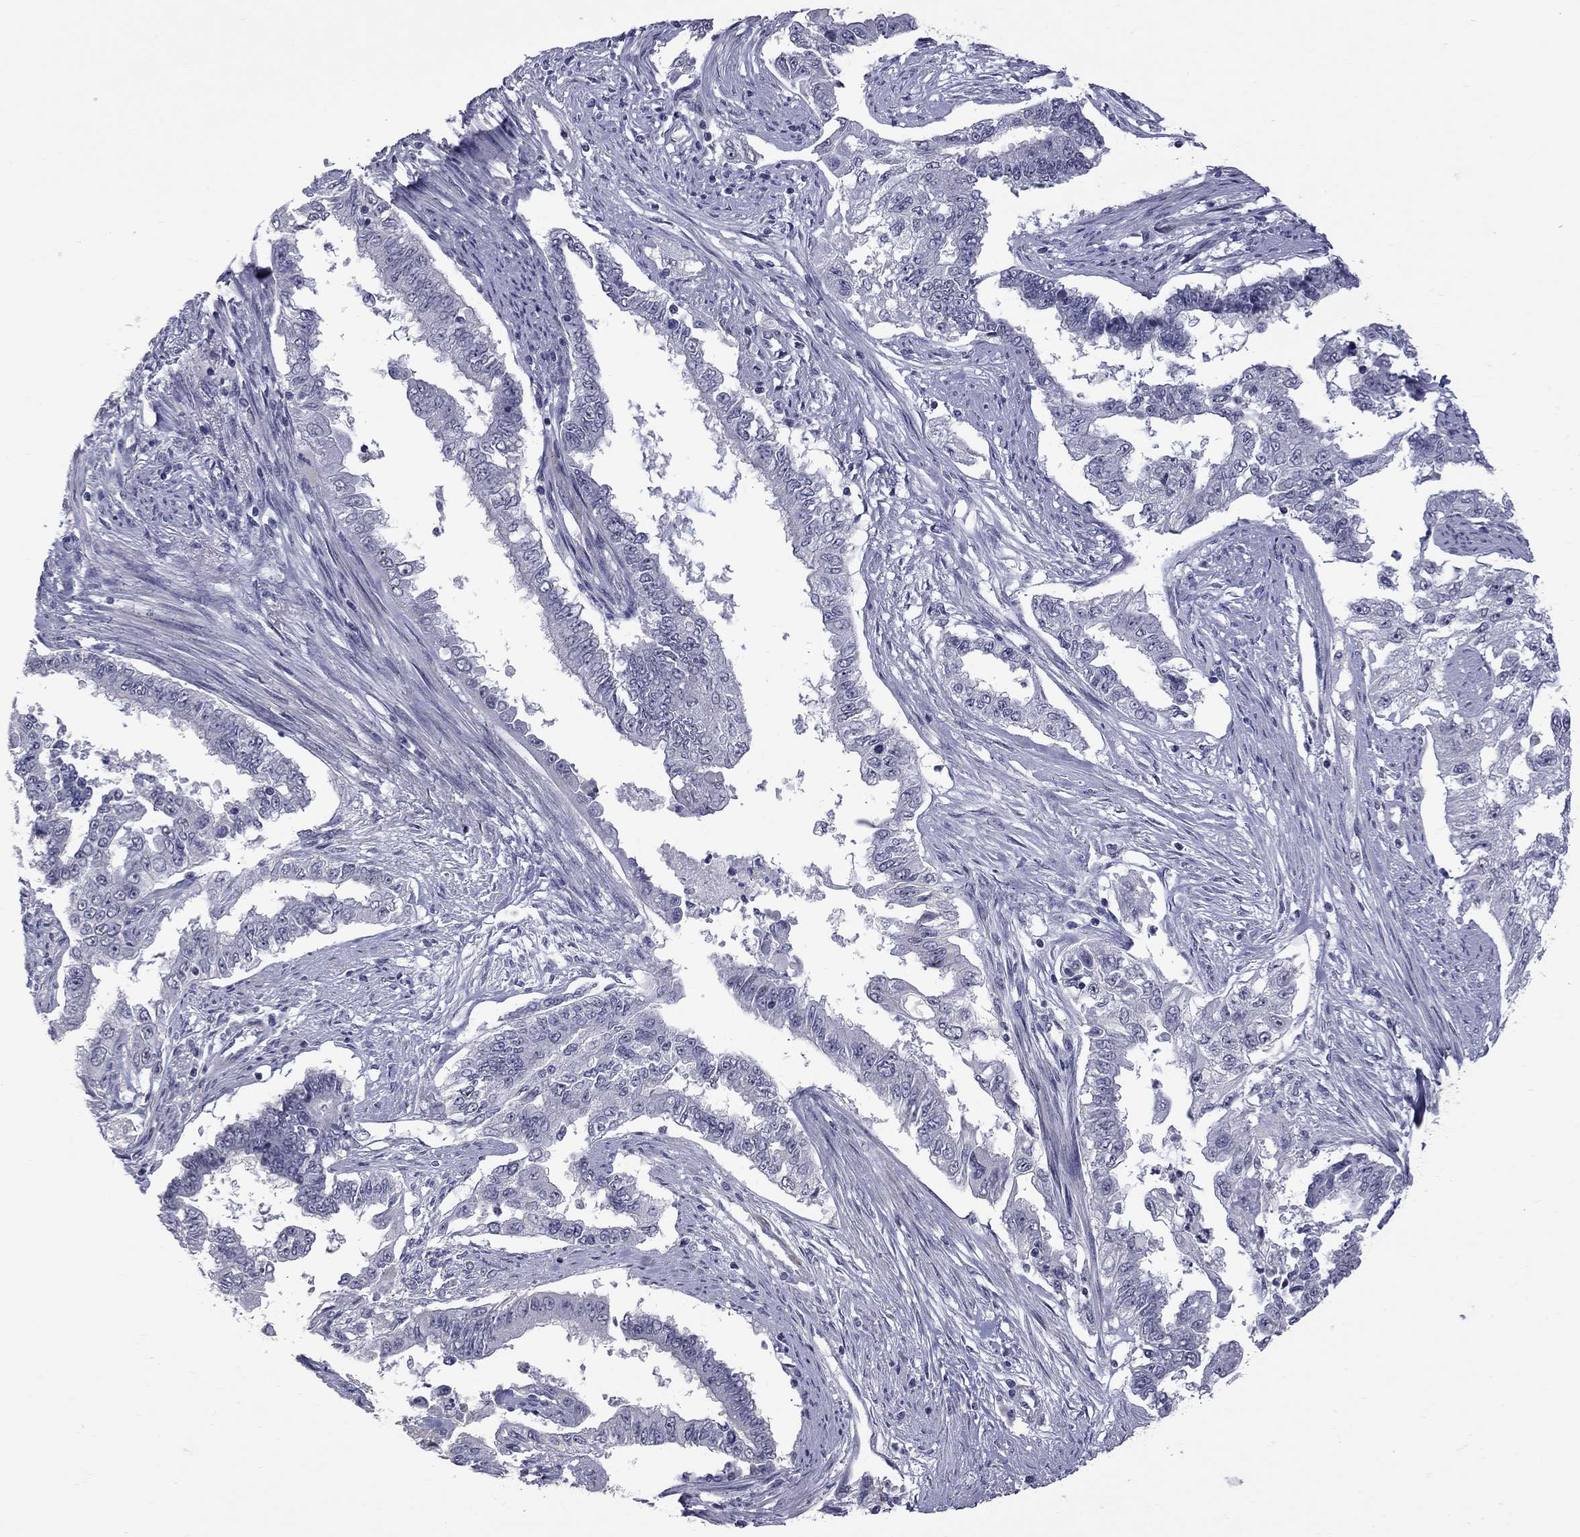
{"staining": {"intensity": "negative", "quantity": "none", "location": "none"}, "tissue": "endometrial cancer", "cell_type": "Tumor cells", "image_type": "cancer", "snomed": [{"axis": "morphology", "description": "Adenocarcinoma, NOS"}, {"axis": "topography", "description": "Uterus"}], "caption": "Tumor cells are negative for brown protein staining in endometrial cancer (adenocarcinoma).", "gene": "GSG1L", "patient": {"sex": "female", "age": 59}}